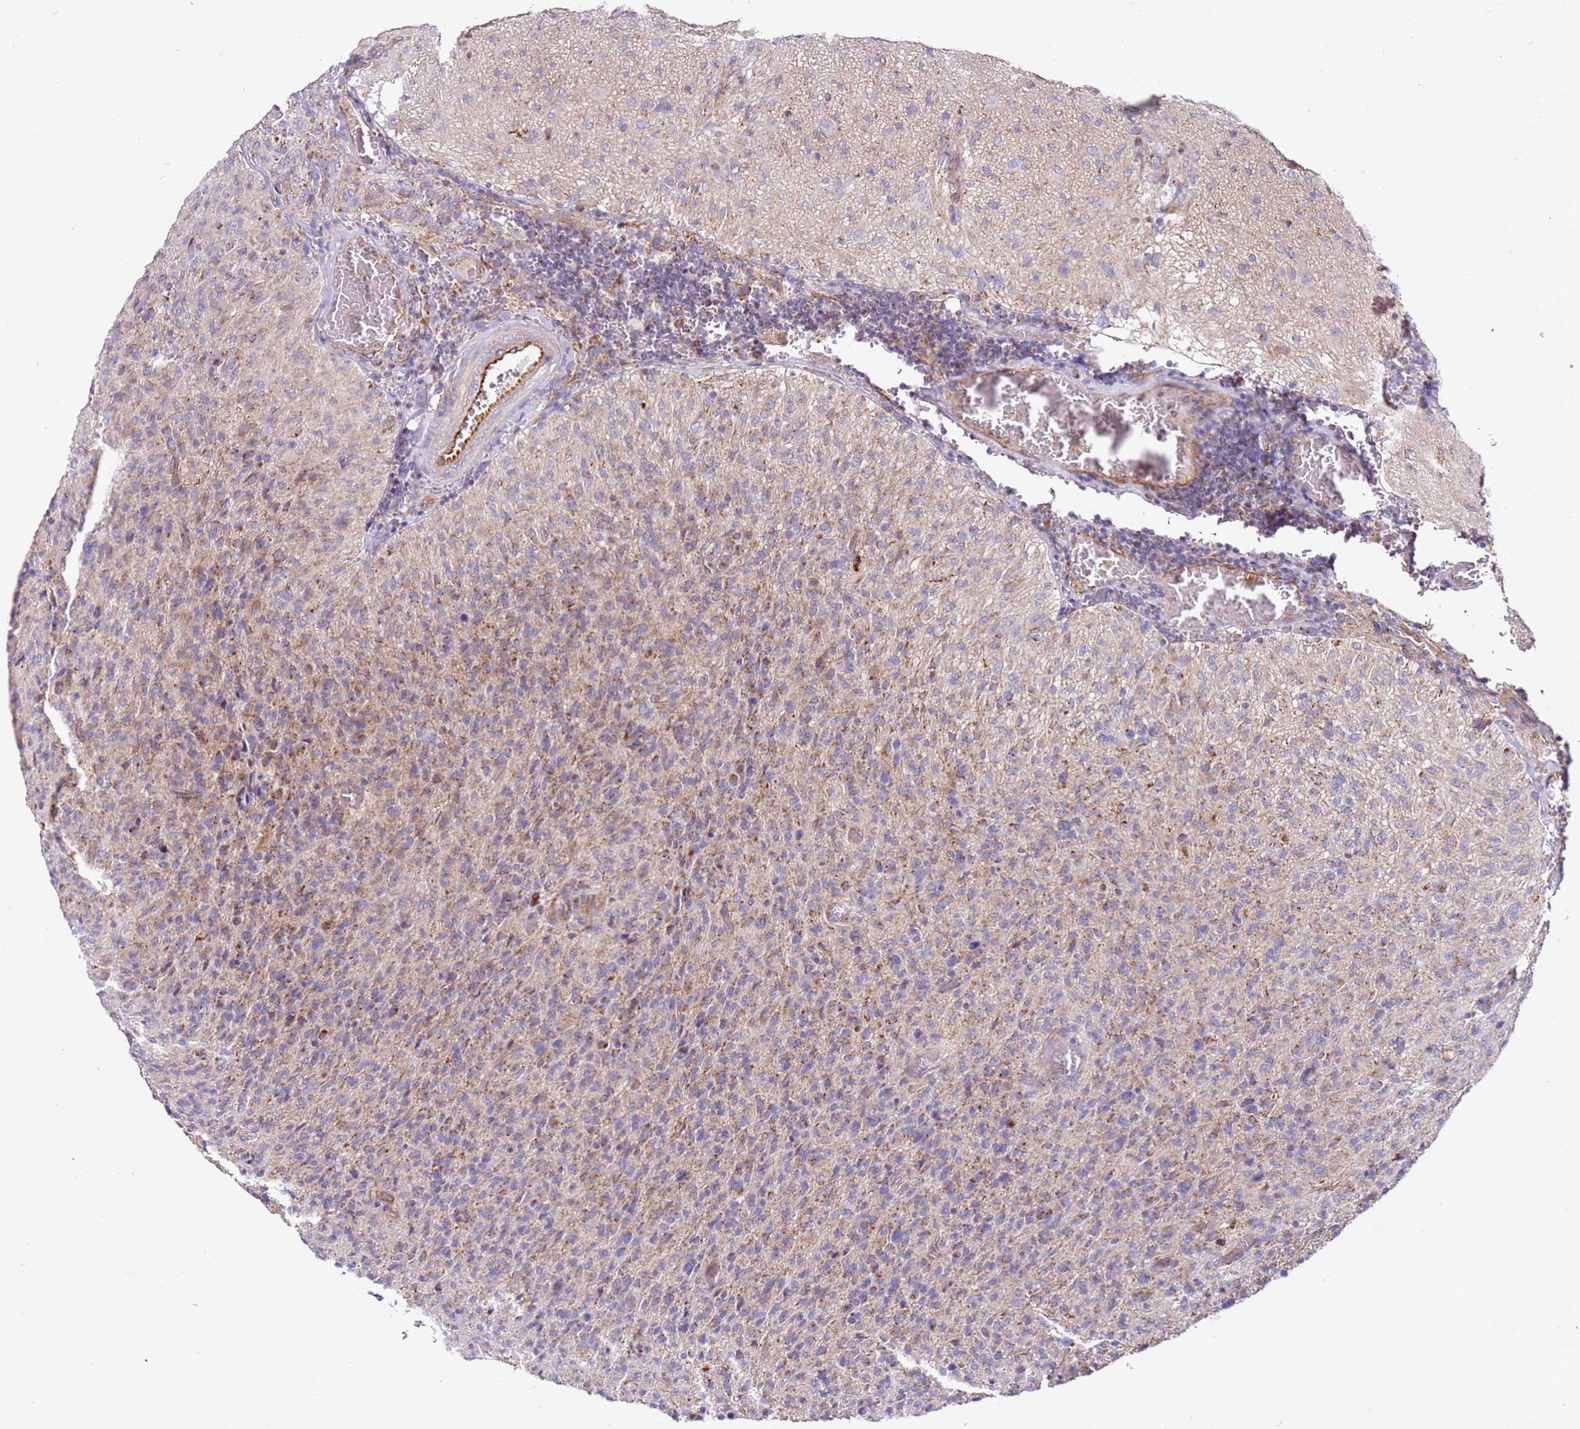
{"staining": {"intensity": "weak", "quantity": "<25%", "location": "cytoplasmic/membranous"}, "tissue": "glioma", "cell_type": "Tumor cells", "image_type": "cancer", "snomed": [{"axis": "morphology", "description": "Glioma, malignant, High grade"}, {"axis": "topography", "description": "Brain"}], "caption": "DAB immunohistochemical staining of human glioma reveals no significant positivity in tumor cells.", "gene": "MRPL20", "patient": {"sex": "female", "age": 57}}